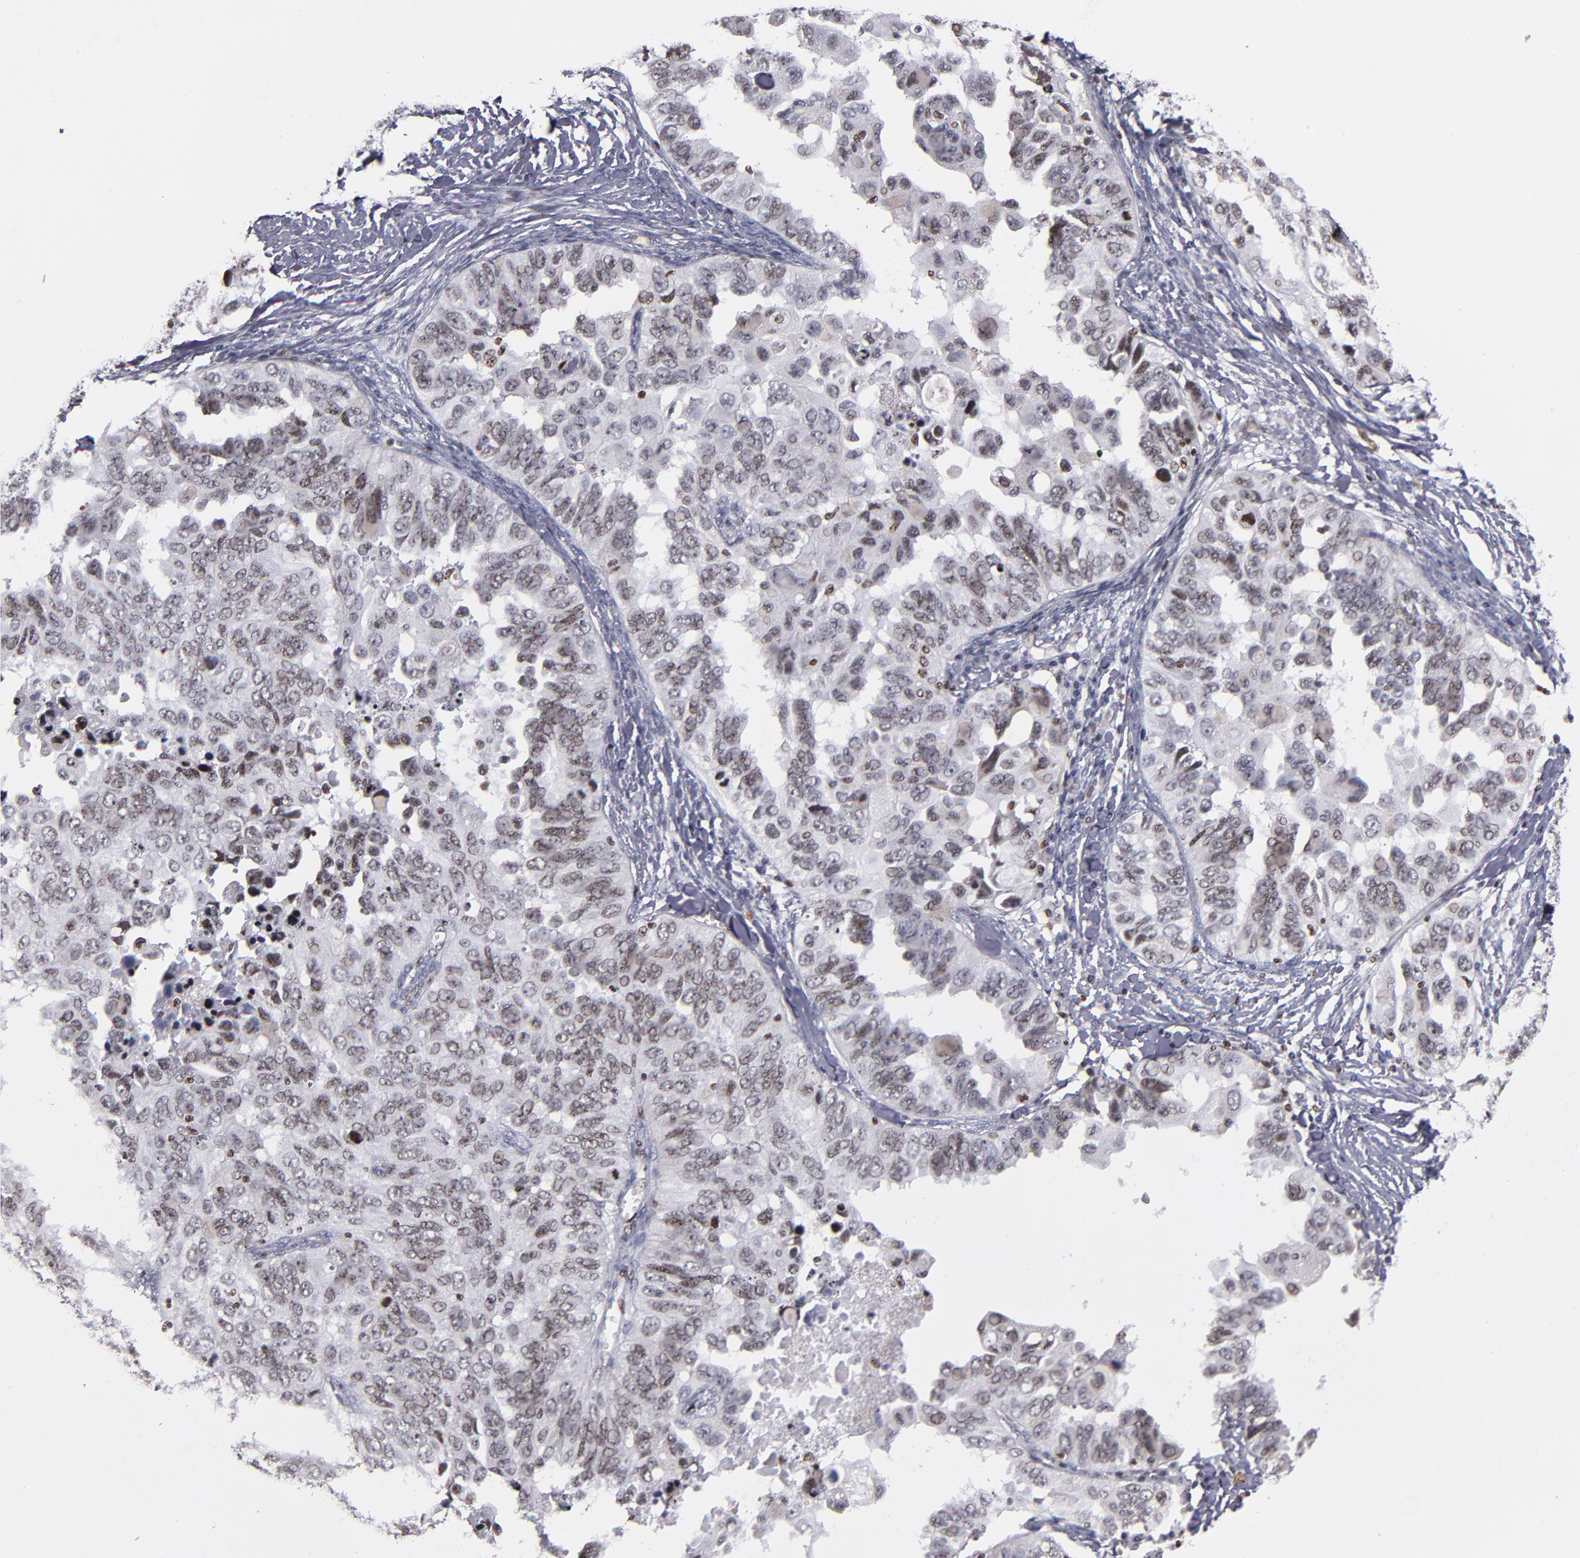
{"staining": {"intensity": "weak", "quantity": "25%-75%", "location": "nuclear"}, "tissue": "ovarian cancer", "cell_type": "Tumor cells", "image_type": "cancer", "snomed": [{"axis": "morphology", "description": "Cystadenocarcinoma, serous, NOS"}, {"axis": "topography", "description": "Ovary"}], "caption": "Human serous cystadenocarcinoma (ovarian) stained with a protein marker shows weak staining in tumor cells.", "gene": "KDM6A", "patient": {"sex": "female", "age": 82}}